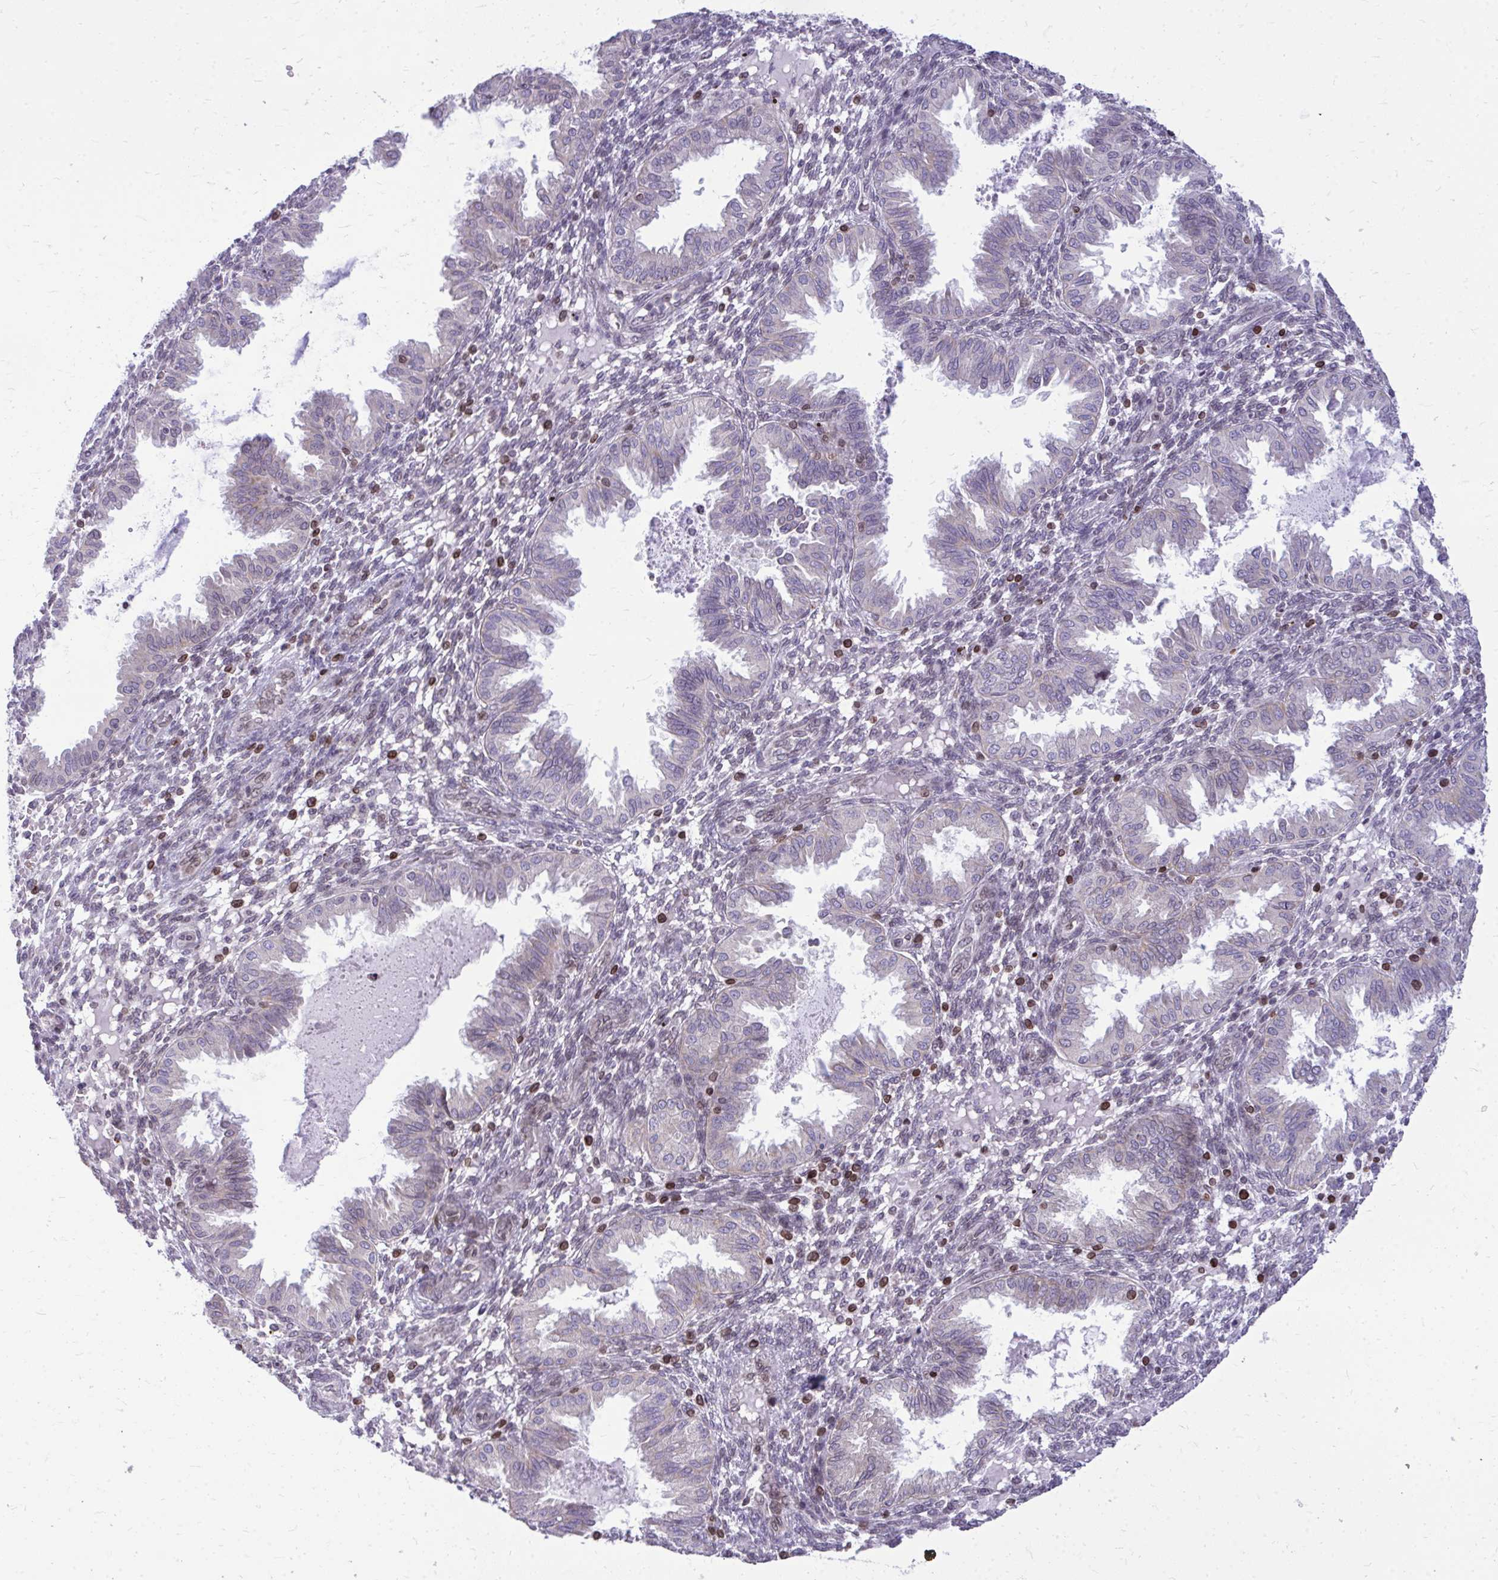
{"staining": {"intensity": "negative", "quantity": "none", "location": "none"}, "tissue": "endometrium", "cell_type": "Cells in endometrial stroma", "image_type": "normal", "snomed": [{"axis": "morphology", "description": "Normal tissue, NOS"}, {"axis": "topography", "description": "Endometrium"}], "caption": "Cells in endometrial stroma are negative for brown protein staining in unremarkable endometrium. (Brightfield microscopy of DAB immunohistochemistry (IHC) at high magnification).", "gene": "RPS6KA2", "patient": {"sex": "female", "age": 33}}